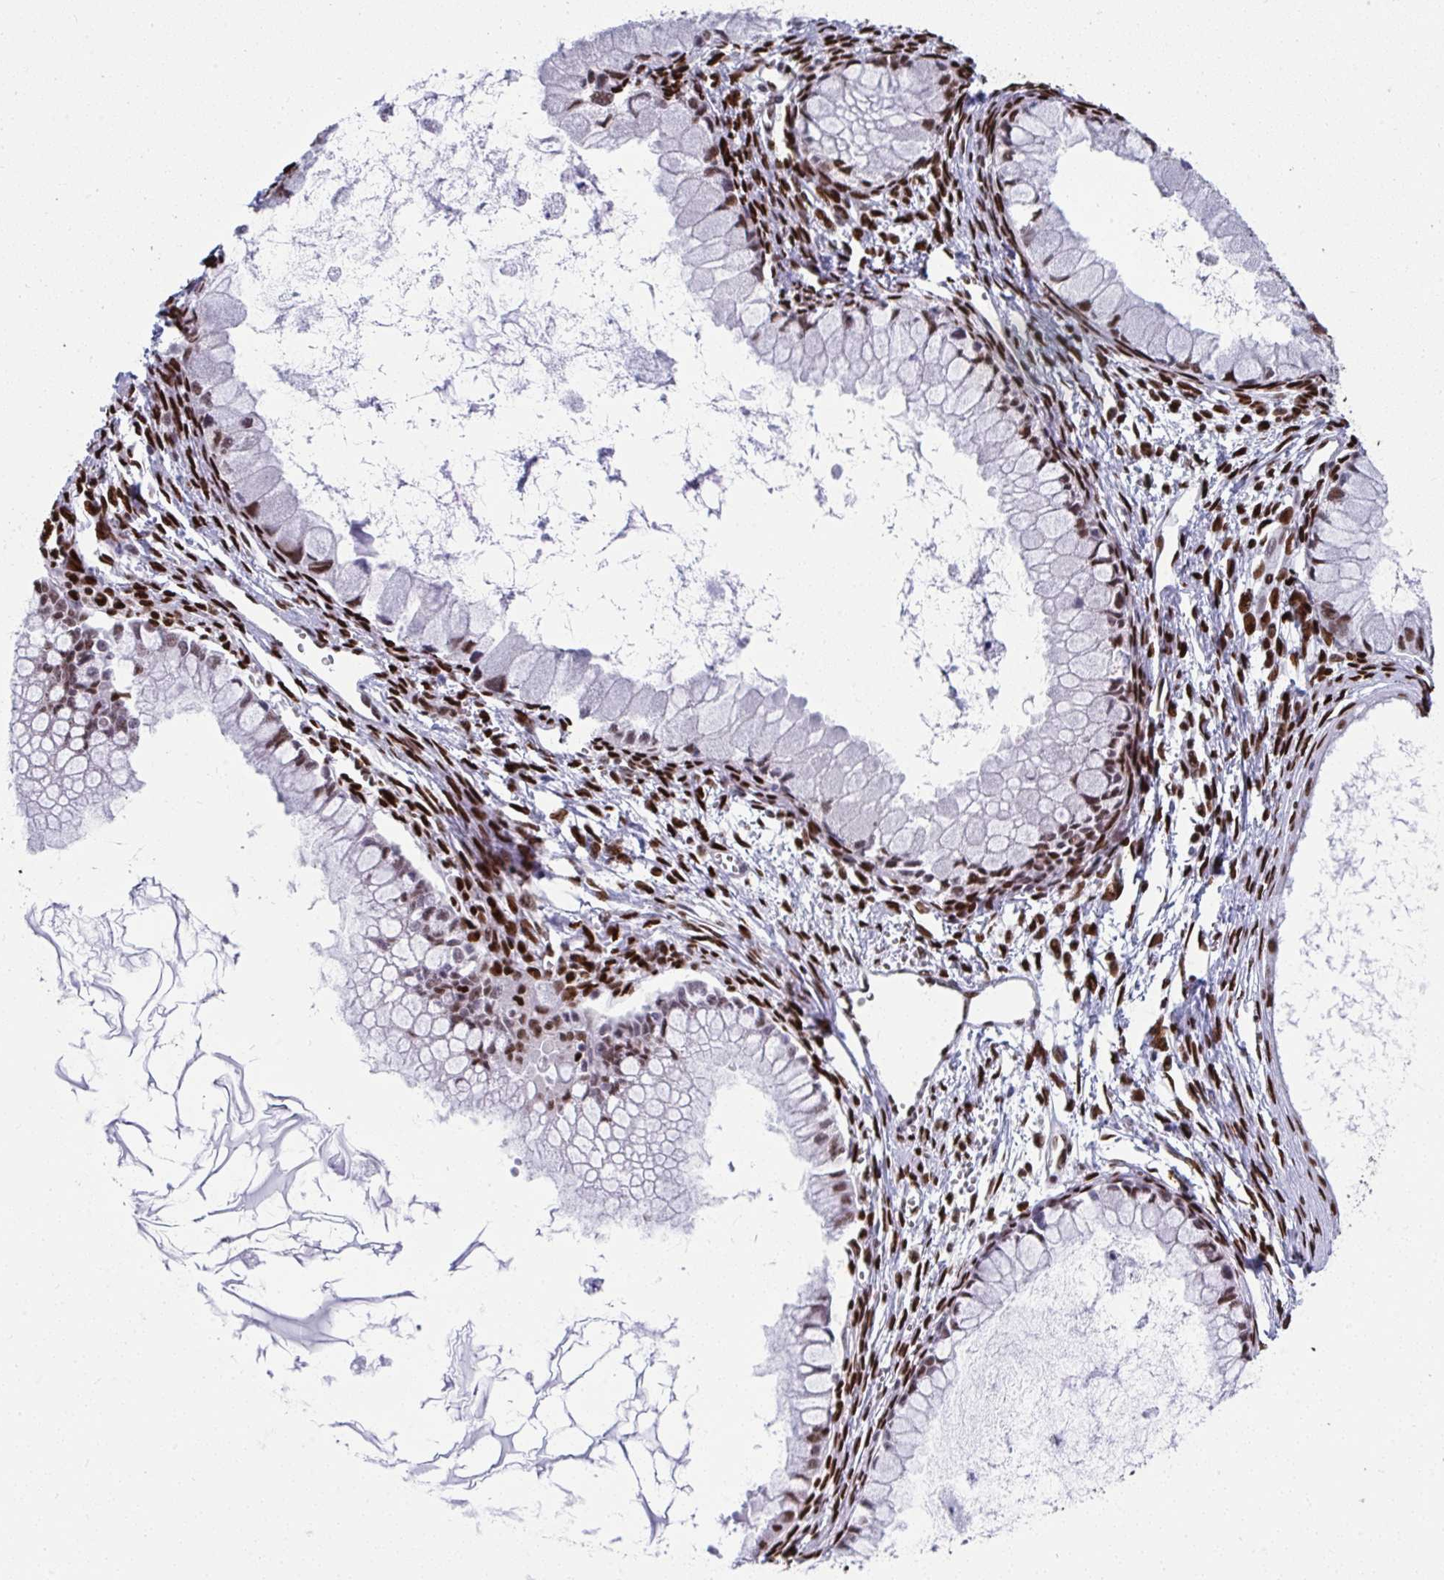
{"staining": {"intensity": "moderate", "quantity": ">75%", "location": "nuclear"}, "tissue": "ovarian cancer", "cell_type": "Tumor cells", "image_type": "cancer", "snomed": [{"axis": "morphology", "description": "Cystadenocarcinoma, mucinous, NOS"}, {"axis": "topography", "description": "Ovary"}], "caption": "Immunohistochemical staining of human ovarian cancer demonstrates moderate nuclear protein expression in about >75% of tumor cells. Nuclei are stained in blue.", "gene": "SLC35C2", "patient": {"sex": "female", "age": 34}}